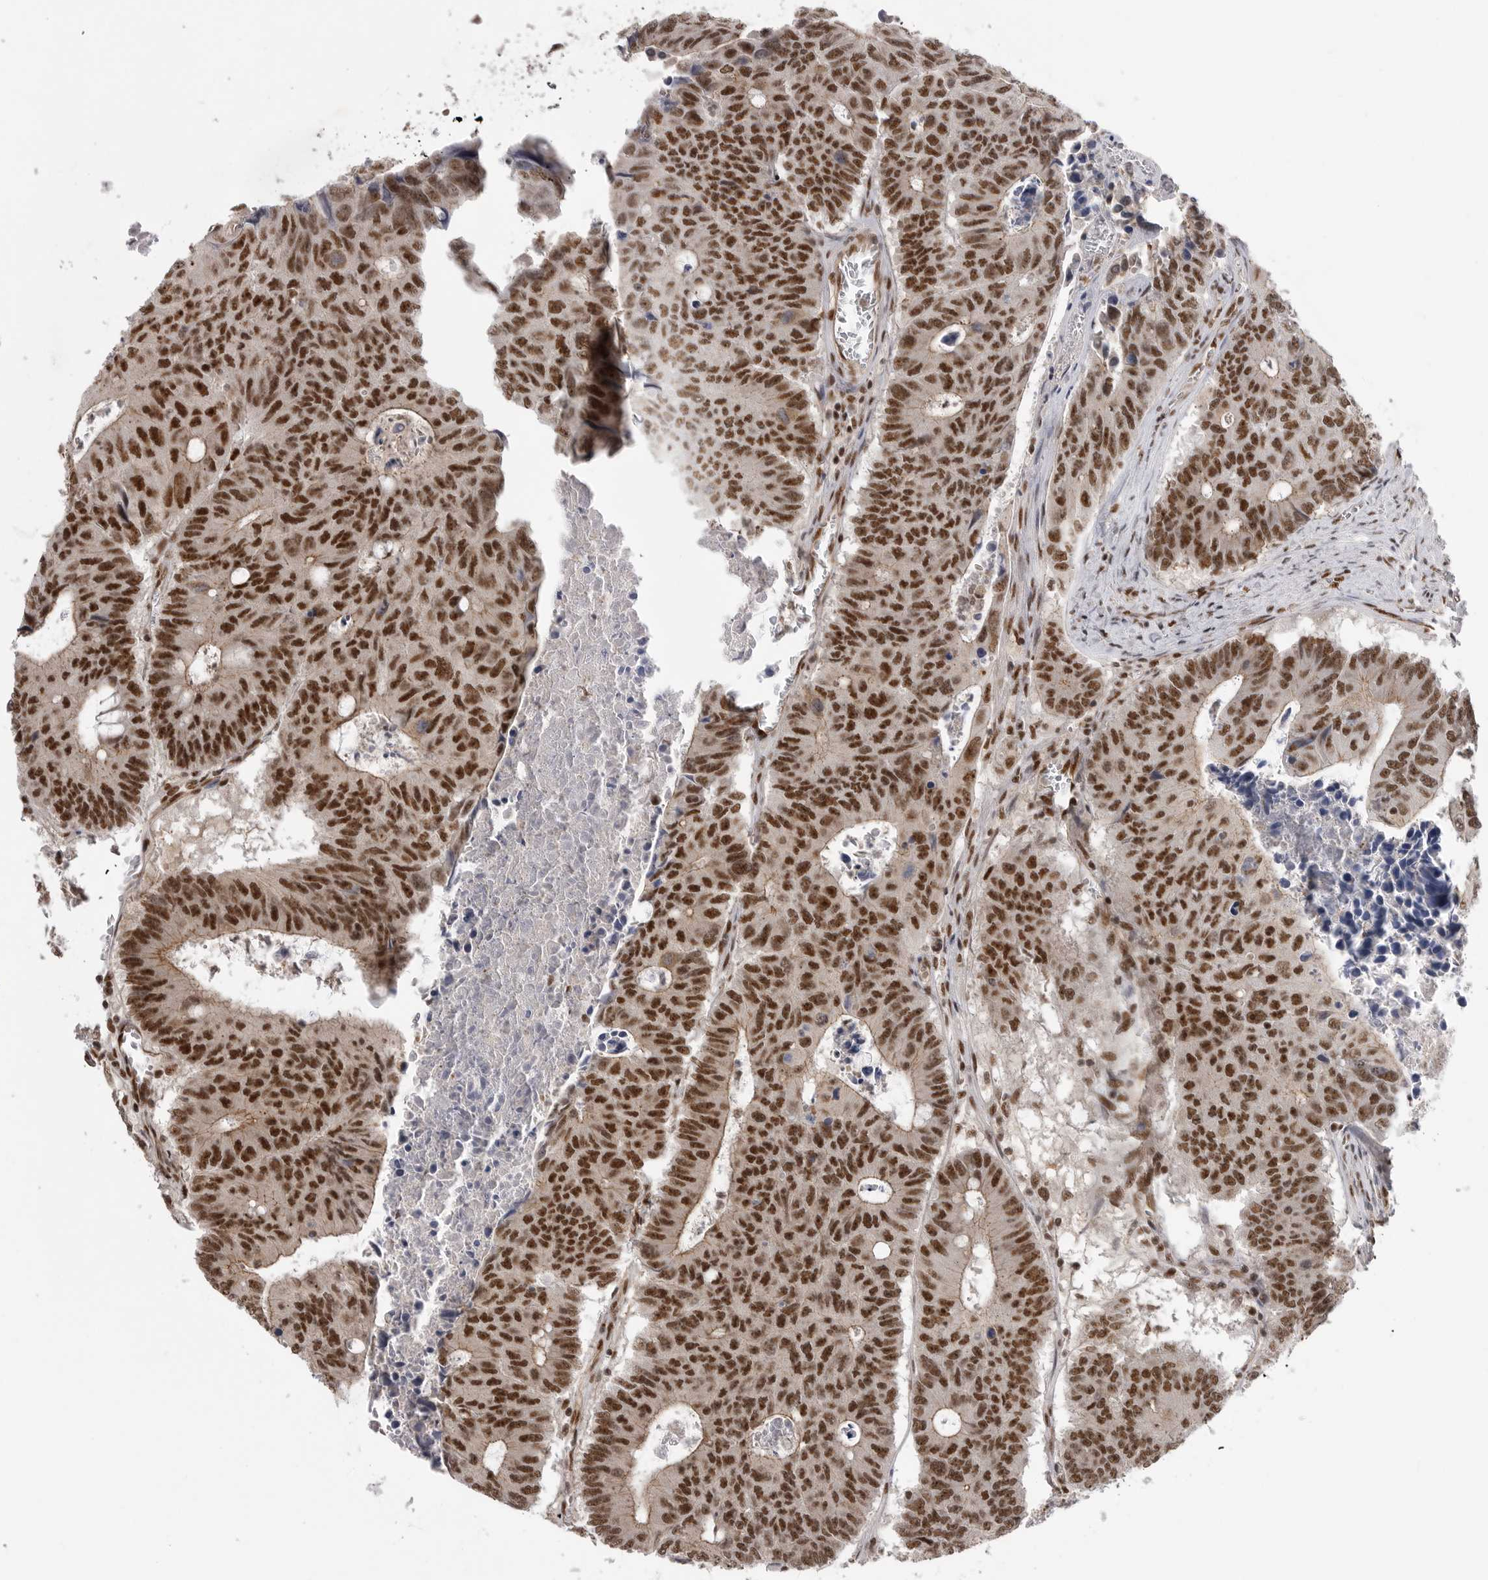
{"staining": {"intensity": "strong", "quantity": ">75%", "location": "nuclear"}, "tissue": "colorectal cancer", "cell_type": "Tumor cells", "image_type": "cancer", "snomed": [{"axis": "morphology", "description": "Adenocarcinoma, NOS"}, {"axis": "topography", "description": "Colon"}], "caption": "Strong nuclear staining for a protein is identified in approximately >75% of tumor cells of adenocarcinoma (colorectal) using IHC.", "gene": "PPP1R8", "patient": {"sex": "male", "age": 87}}